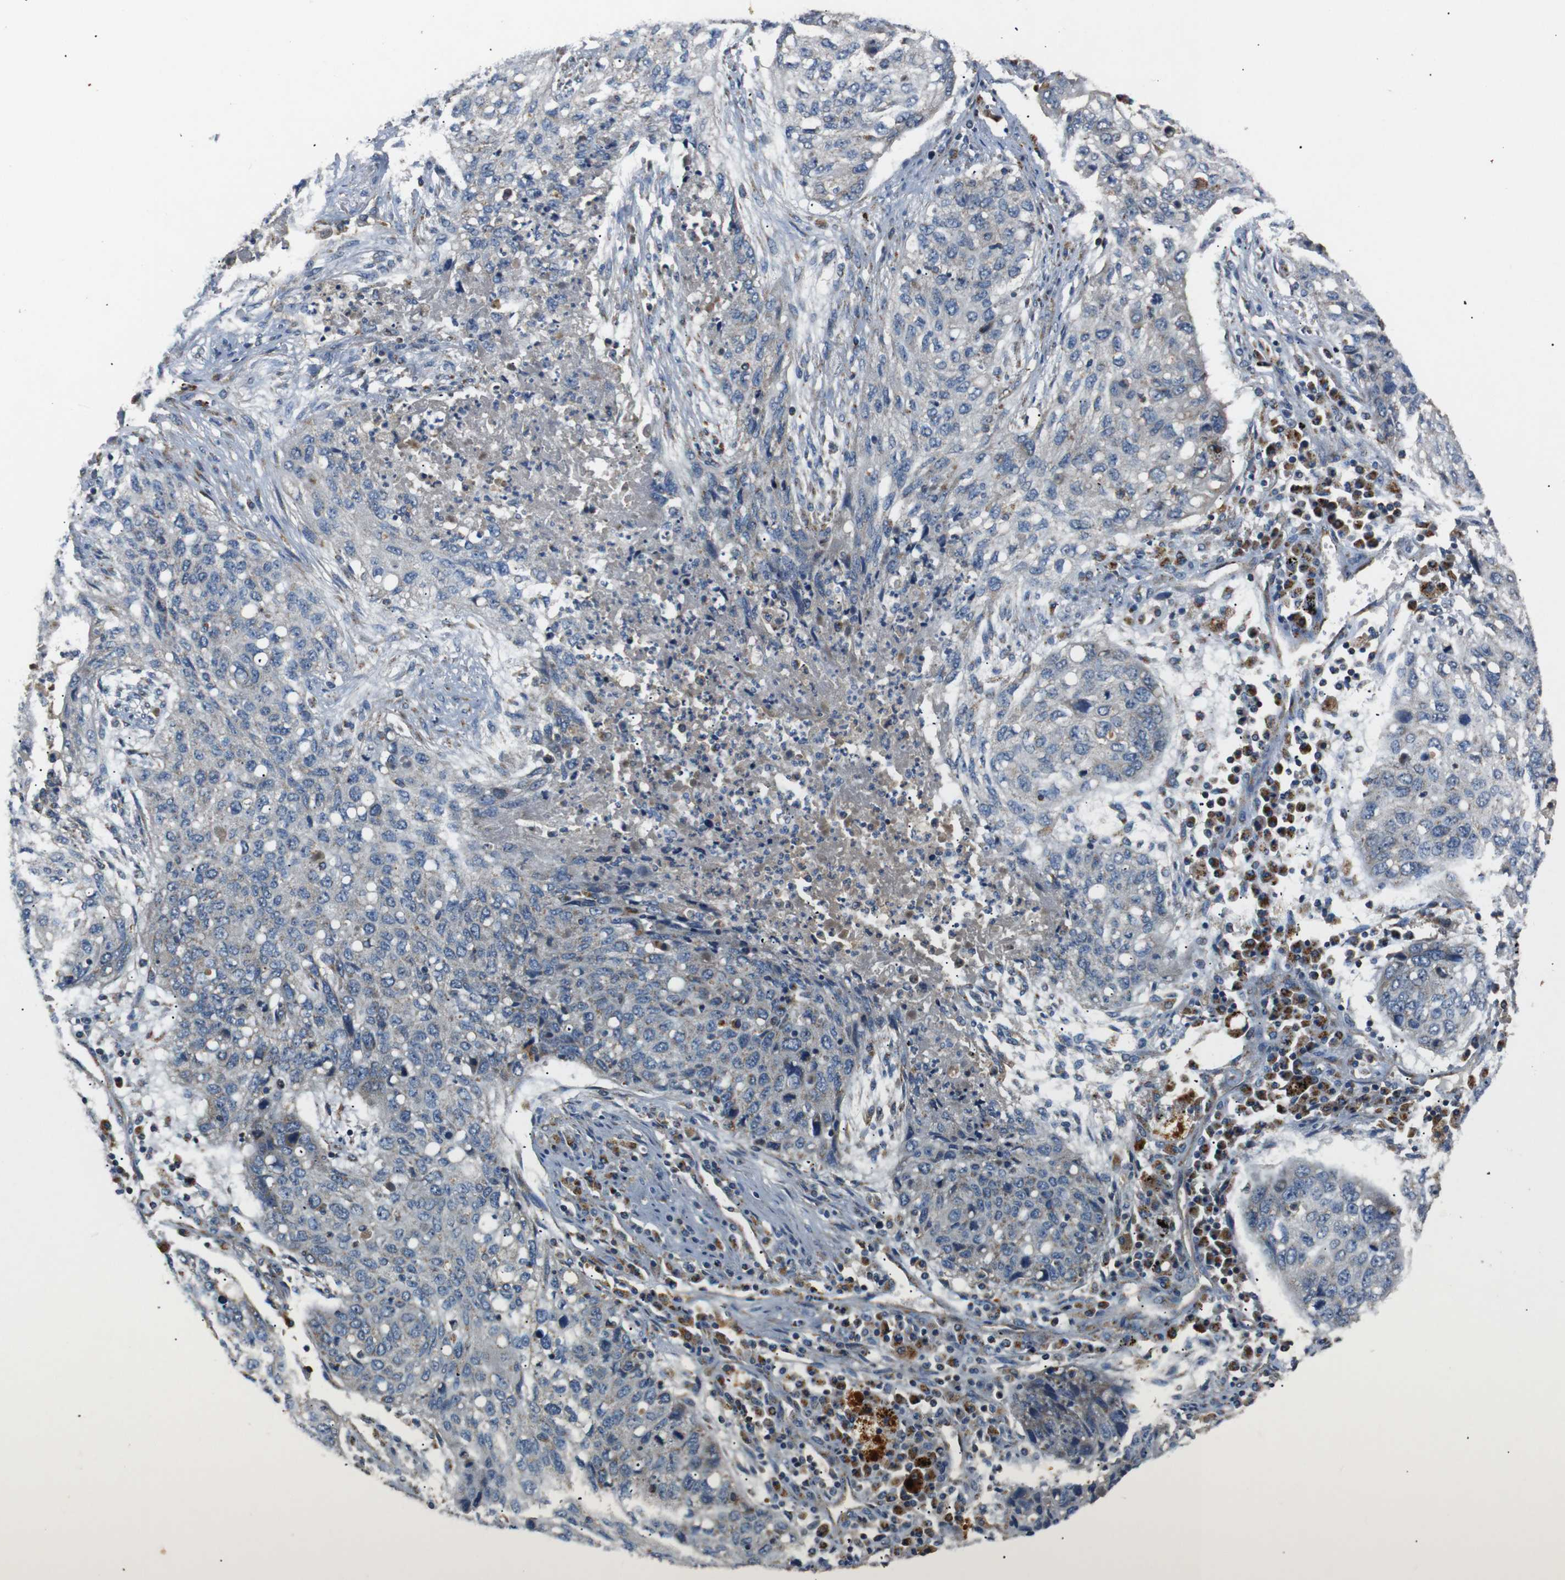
{"staining": {"intensity": "weak", "quantity": ">75%", "location": "cytoplasmic/membranous"}, "tissue": "lung cancer", "cell_type": "Tumor cells", "image_type": "cancer", "snomed": [{"axis": "morphology", "description": "Squamous cell carcinoma, NOS"}, {"axis": "topography", "description": "Lung"}], "caption": "This image reveals IHC staining of lung cancer, with low weak cytoplasmic/membranous positivity in about >75% of tumor cells.", "gene": "NETO2", "patient": {"sex": "female", "age": 63}}